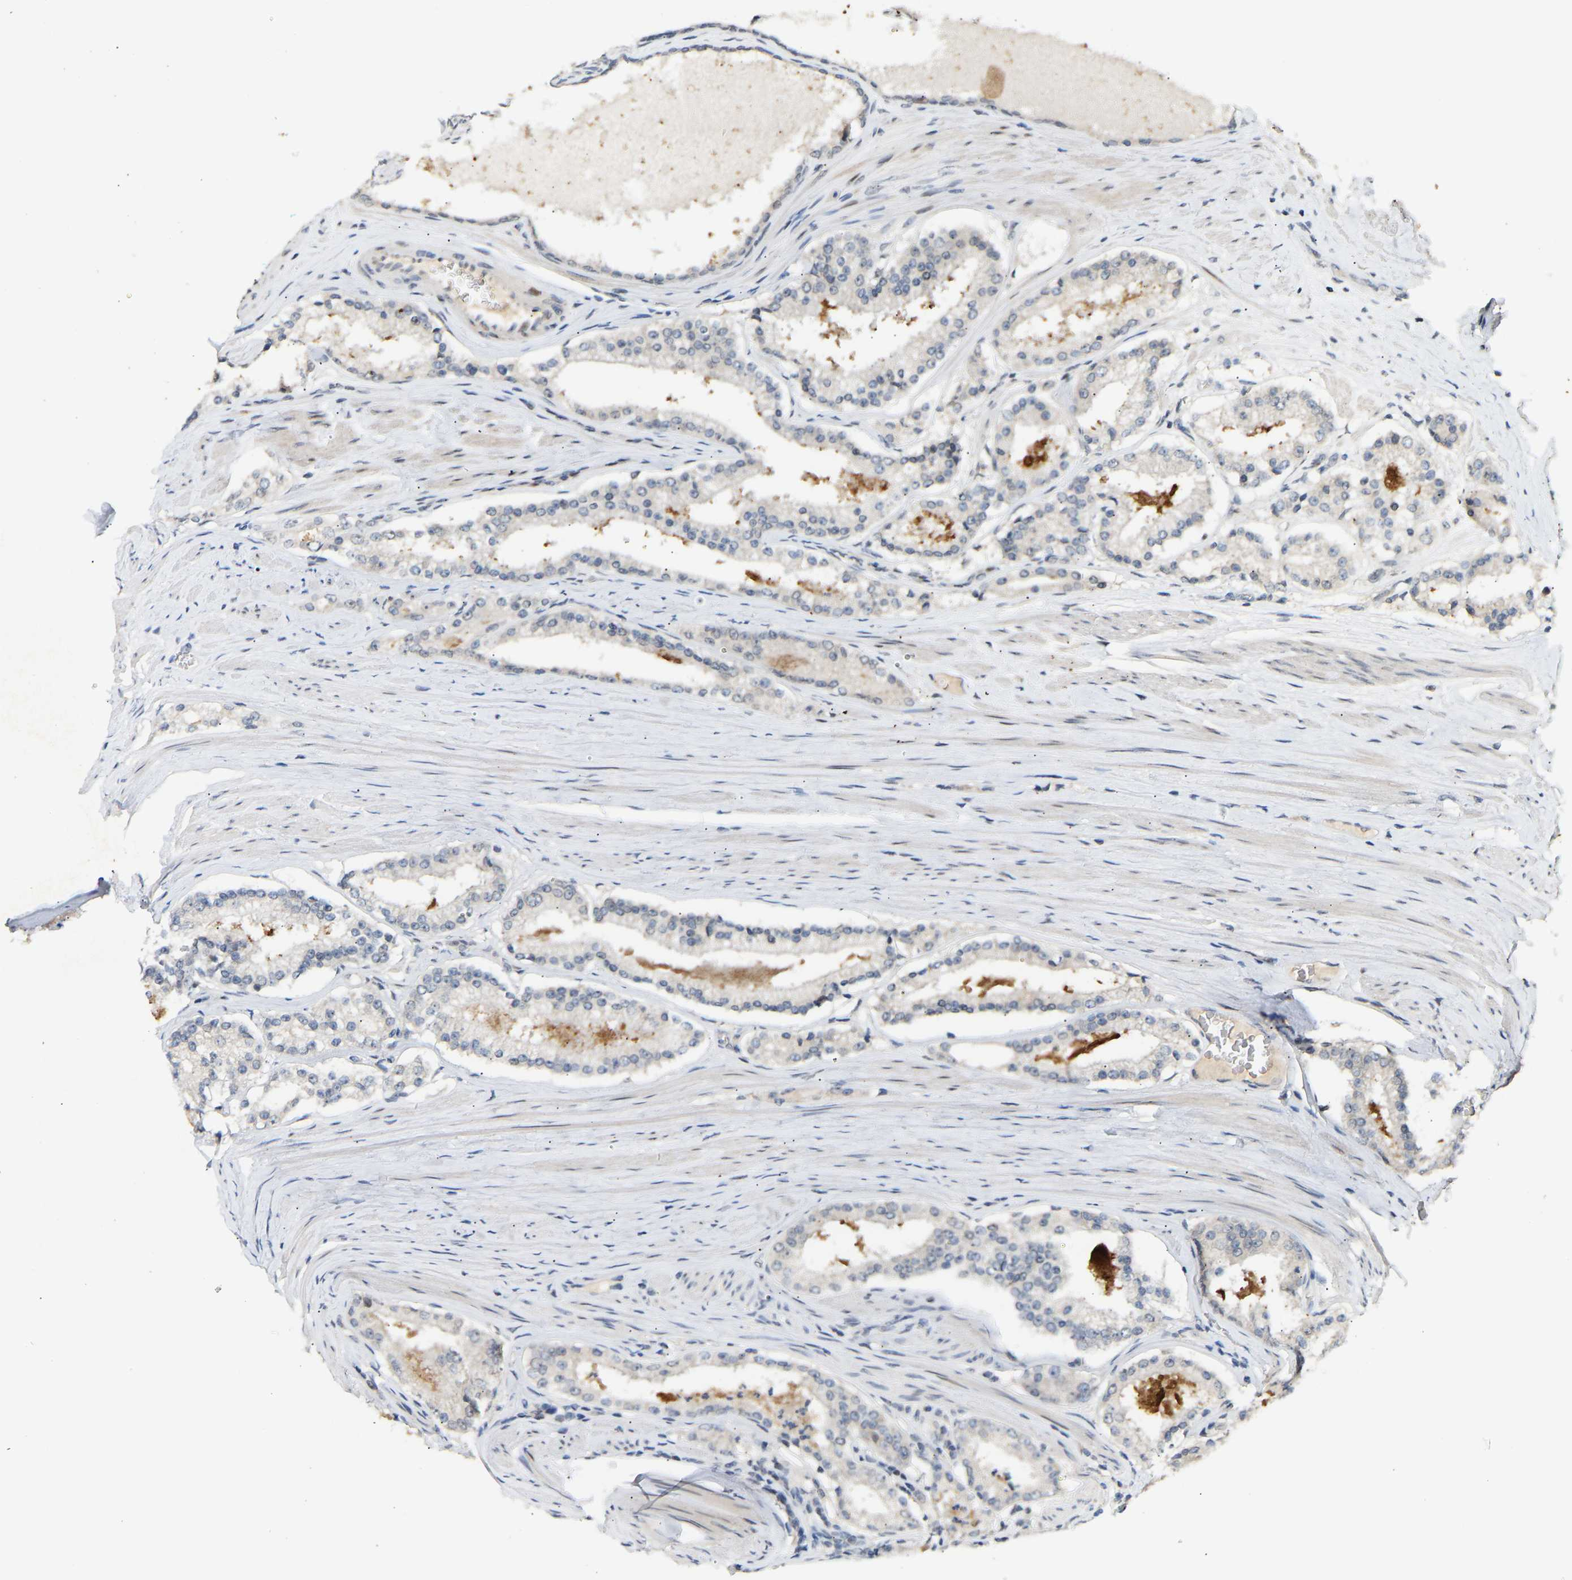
{"staining": {"intensity": "negative", "quantity": "none", "location": "none"}, "tissue": "prostate cancer", "cell_type": "Tumor cells", "image_type": "cancer", "snomed": [{"axis": "morphology", "description": "Adenocarcinoma, Low grade"}, {"axis": "topography", "description": "Prostate"}], "caption": "IHC histopathology image of human prostate adenocarcinoma (low-grade) stained for a protein (brown), which shows no staining in tumor cells. (Brightfield microscopy of DAB IHC at high magnification).", "gene": "PTPN4", "patient": {"sex": "male", "age": 63}}